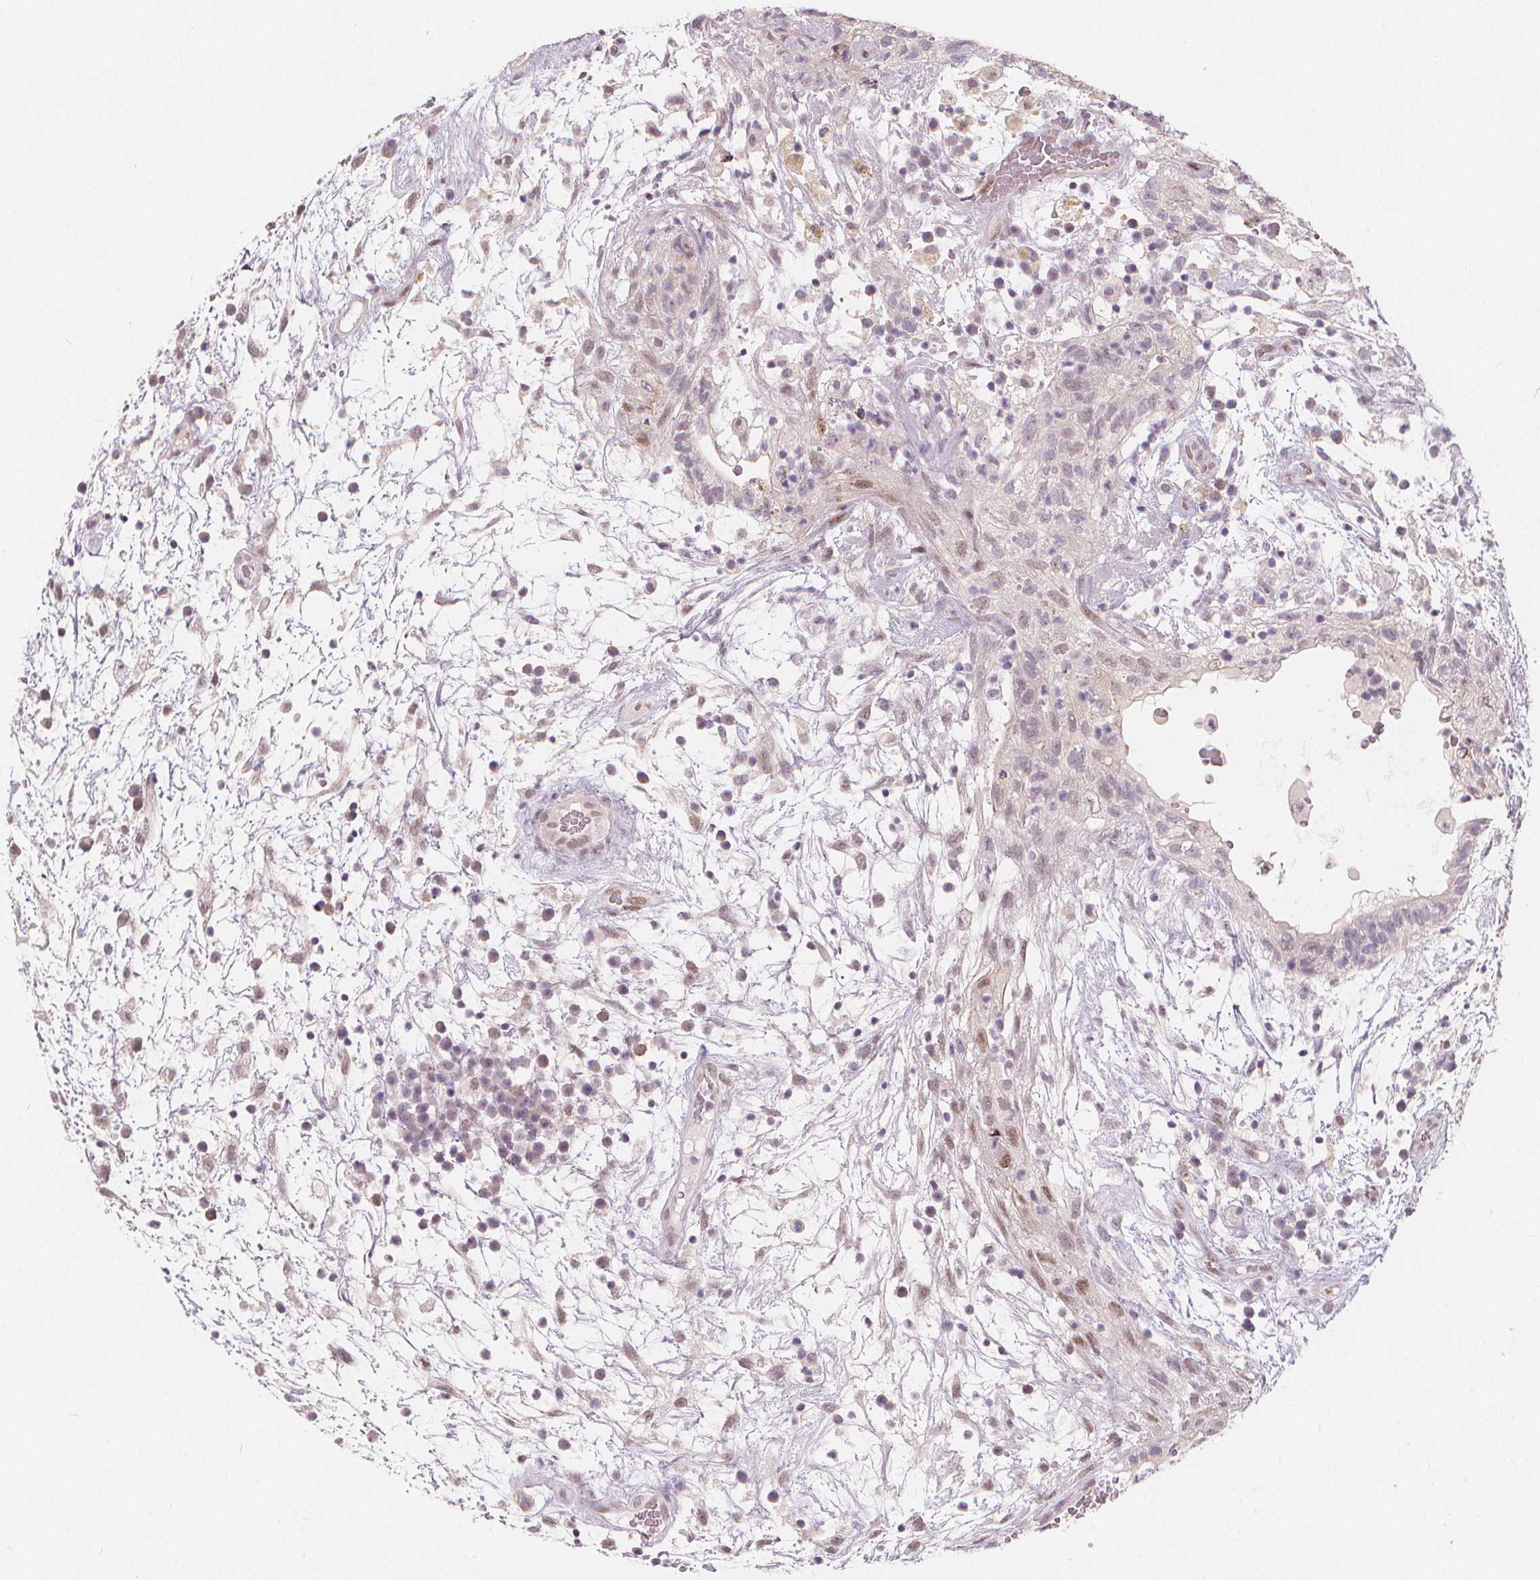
{"staining": {"intensity": "negative", "quantity": "none", "location": "none"}, "tissue": "testis cancer", "cell_type": "Tumor cells", "image_type": "cancer", "snomed": [{"axis": "morphology", "description": "Normal tissue, NOS"}, {"axis": "morphology", "description": "Carcinoma, Embryonal, NOS"}, {"axis": "topography", "description": "Testis"}], "caption": "Tumor cells are negative for protein expression in human testis embryonal carcinoma.", "gene": "DRC3", "patient": {"sex": "male", "age": 32}}